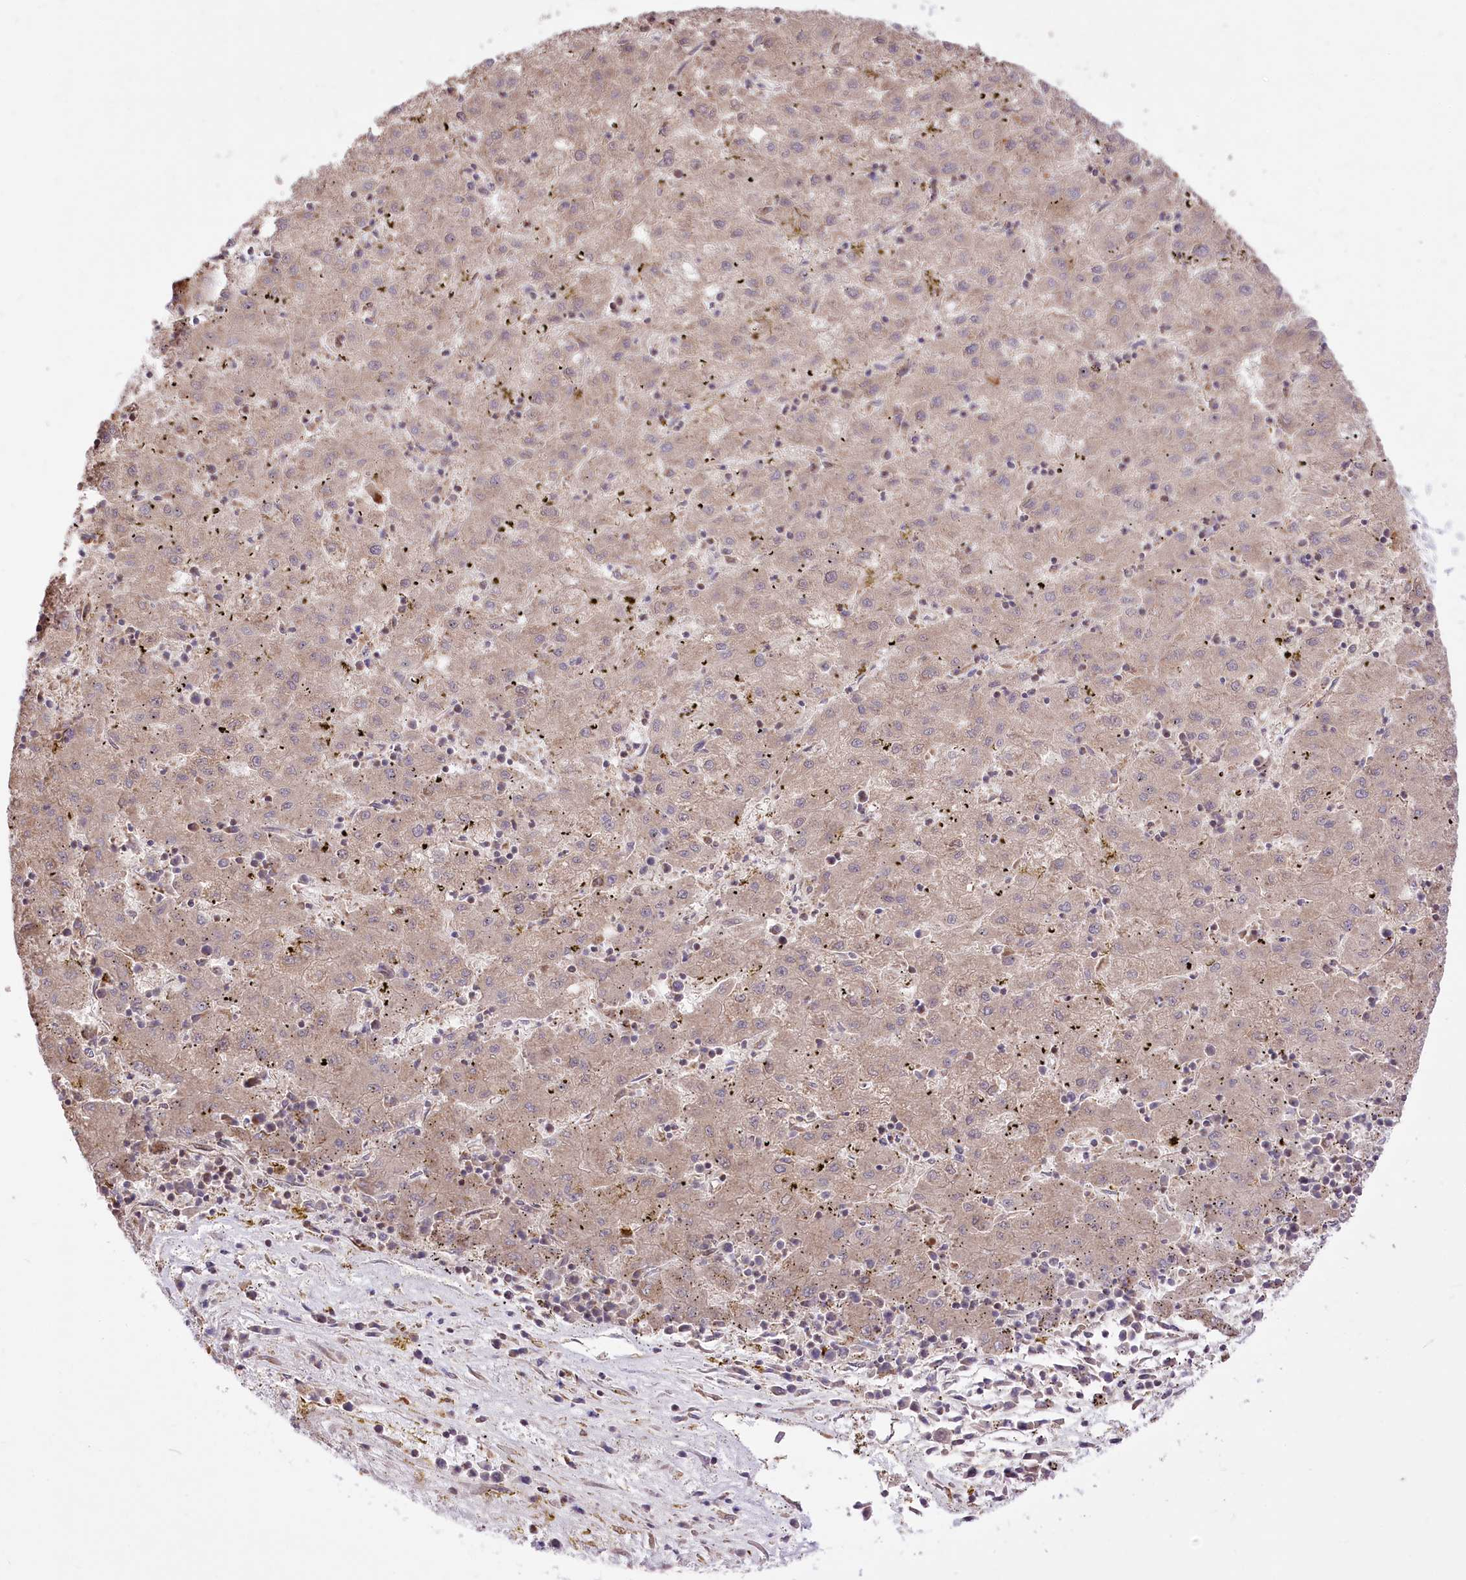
{"staining": {"intensity": "weak", "quantity": "25%-75%", "location": "cytoplasmic/membranous"}, "tissue": "liver cancer", "cell_type": "Tumor cells", "image_type": "cancer", "snomed": [{"axis": "morphology", "description": "Carcinoma, Hepatocellular, NOS"}, {"axis": "topography", "description": "Liver"}], "caption": "About 25%-75% of tumor cells in human liver cancer (hepatocellular carcinoma) exhibit weak cytoplasmic/membranous protein expression as visualized by brown immunohistochemical staining.", "gene": "XYLB", "patient": {"sex": "male", "age": 72}}